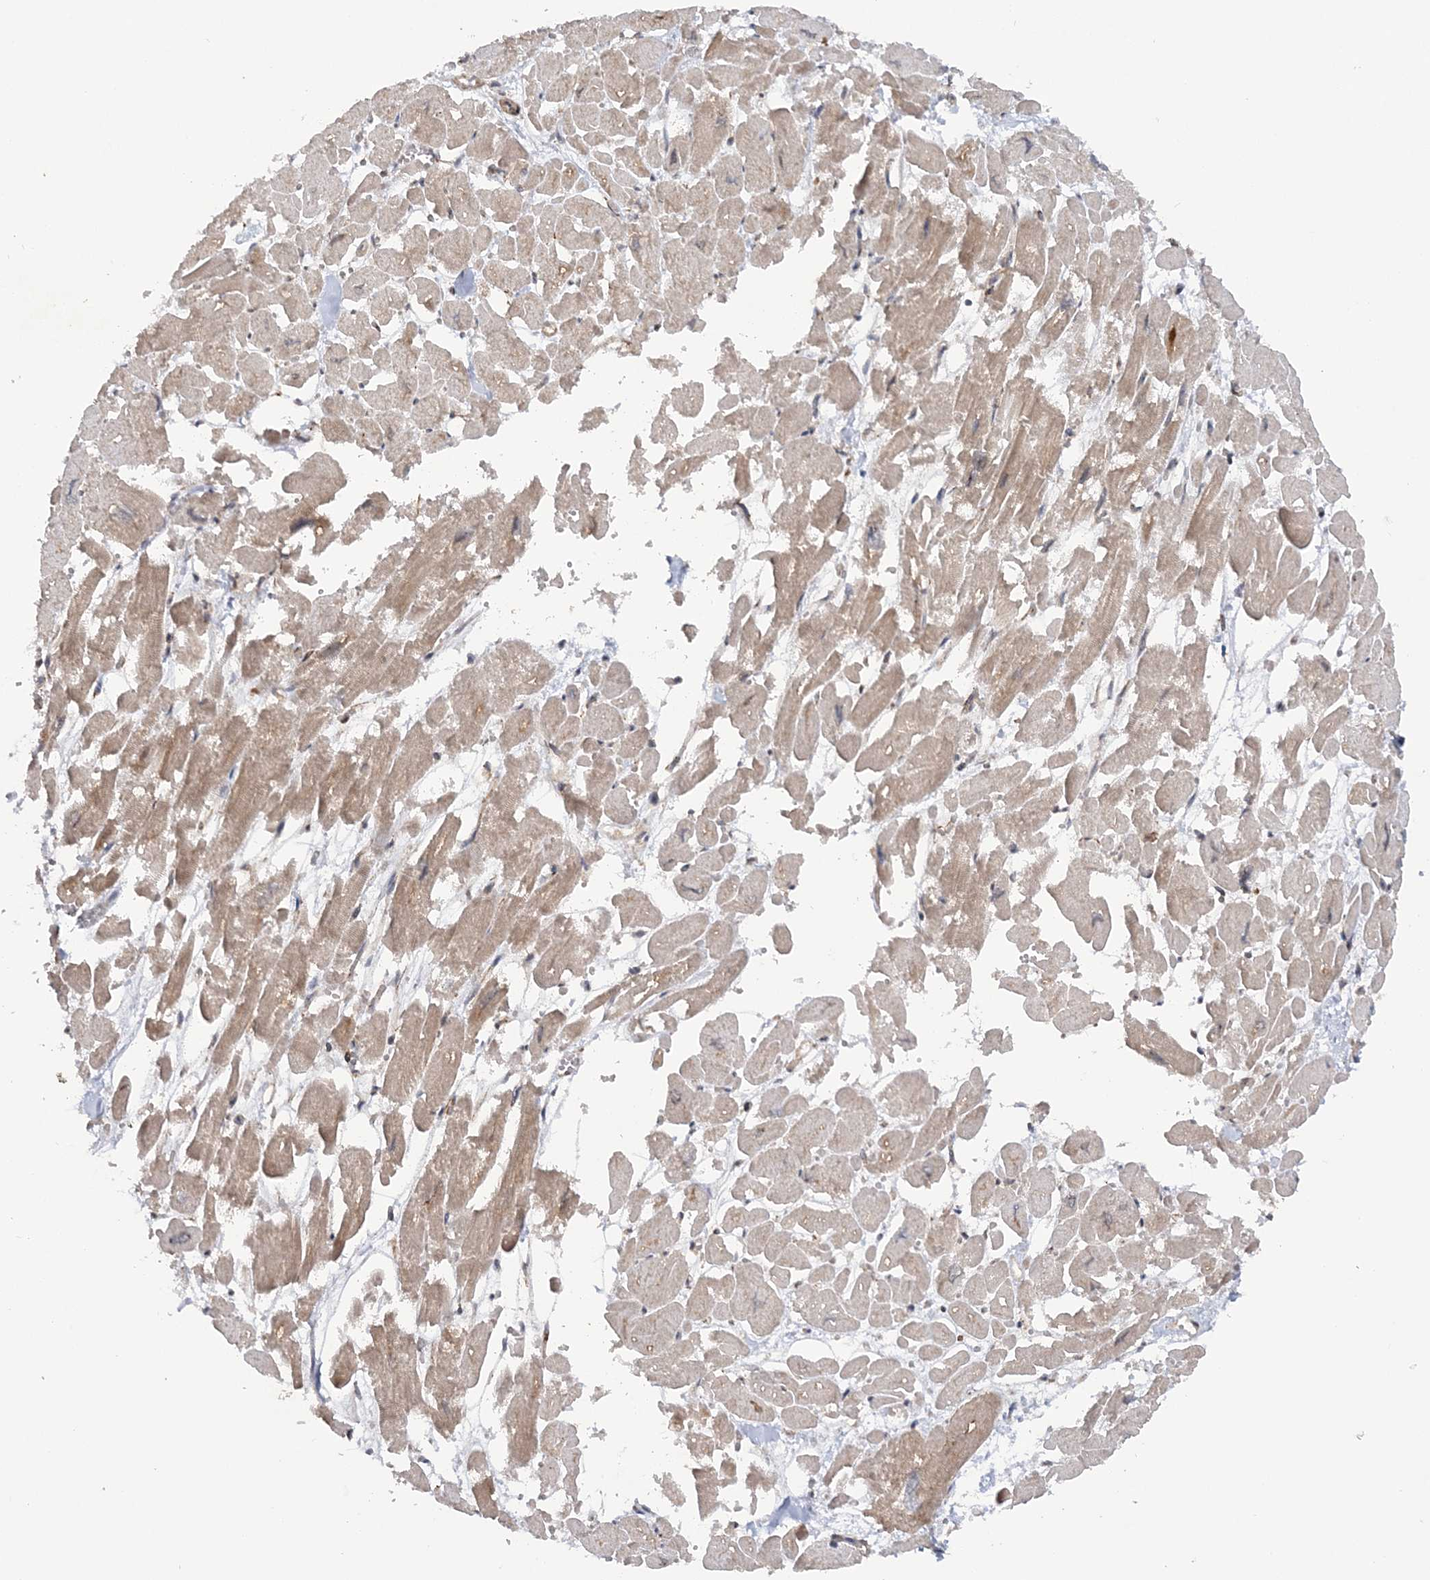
{"staining": {"intensity": "weak", "quantity": "25%-75%", "location": "cytoplasmic/membranous"}, "tissue": "heart muscle", "cell_type": "Cardiomyocytes", "image_type": "normal", "snomed": [{"axis": "morphology", "description": "Normal tissue, NOS"}, {"axis": "topography", "description": "Heart"}], "caption": "Protein expression analysis of normal heart muscle demonstrates weak cytoplasmic/membranous expression in approximately 25%-75% of cardiomyocytes. (DAB (3,3'-diaminobenzidine) IHC, brown staining for protein, blue staining for nuclei).", "gene": "MRPL47", "patient": {"sex": "male", "age": 54}}